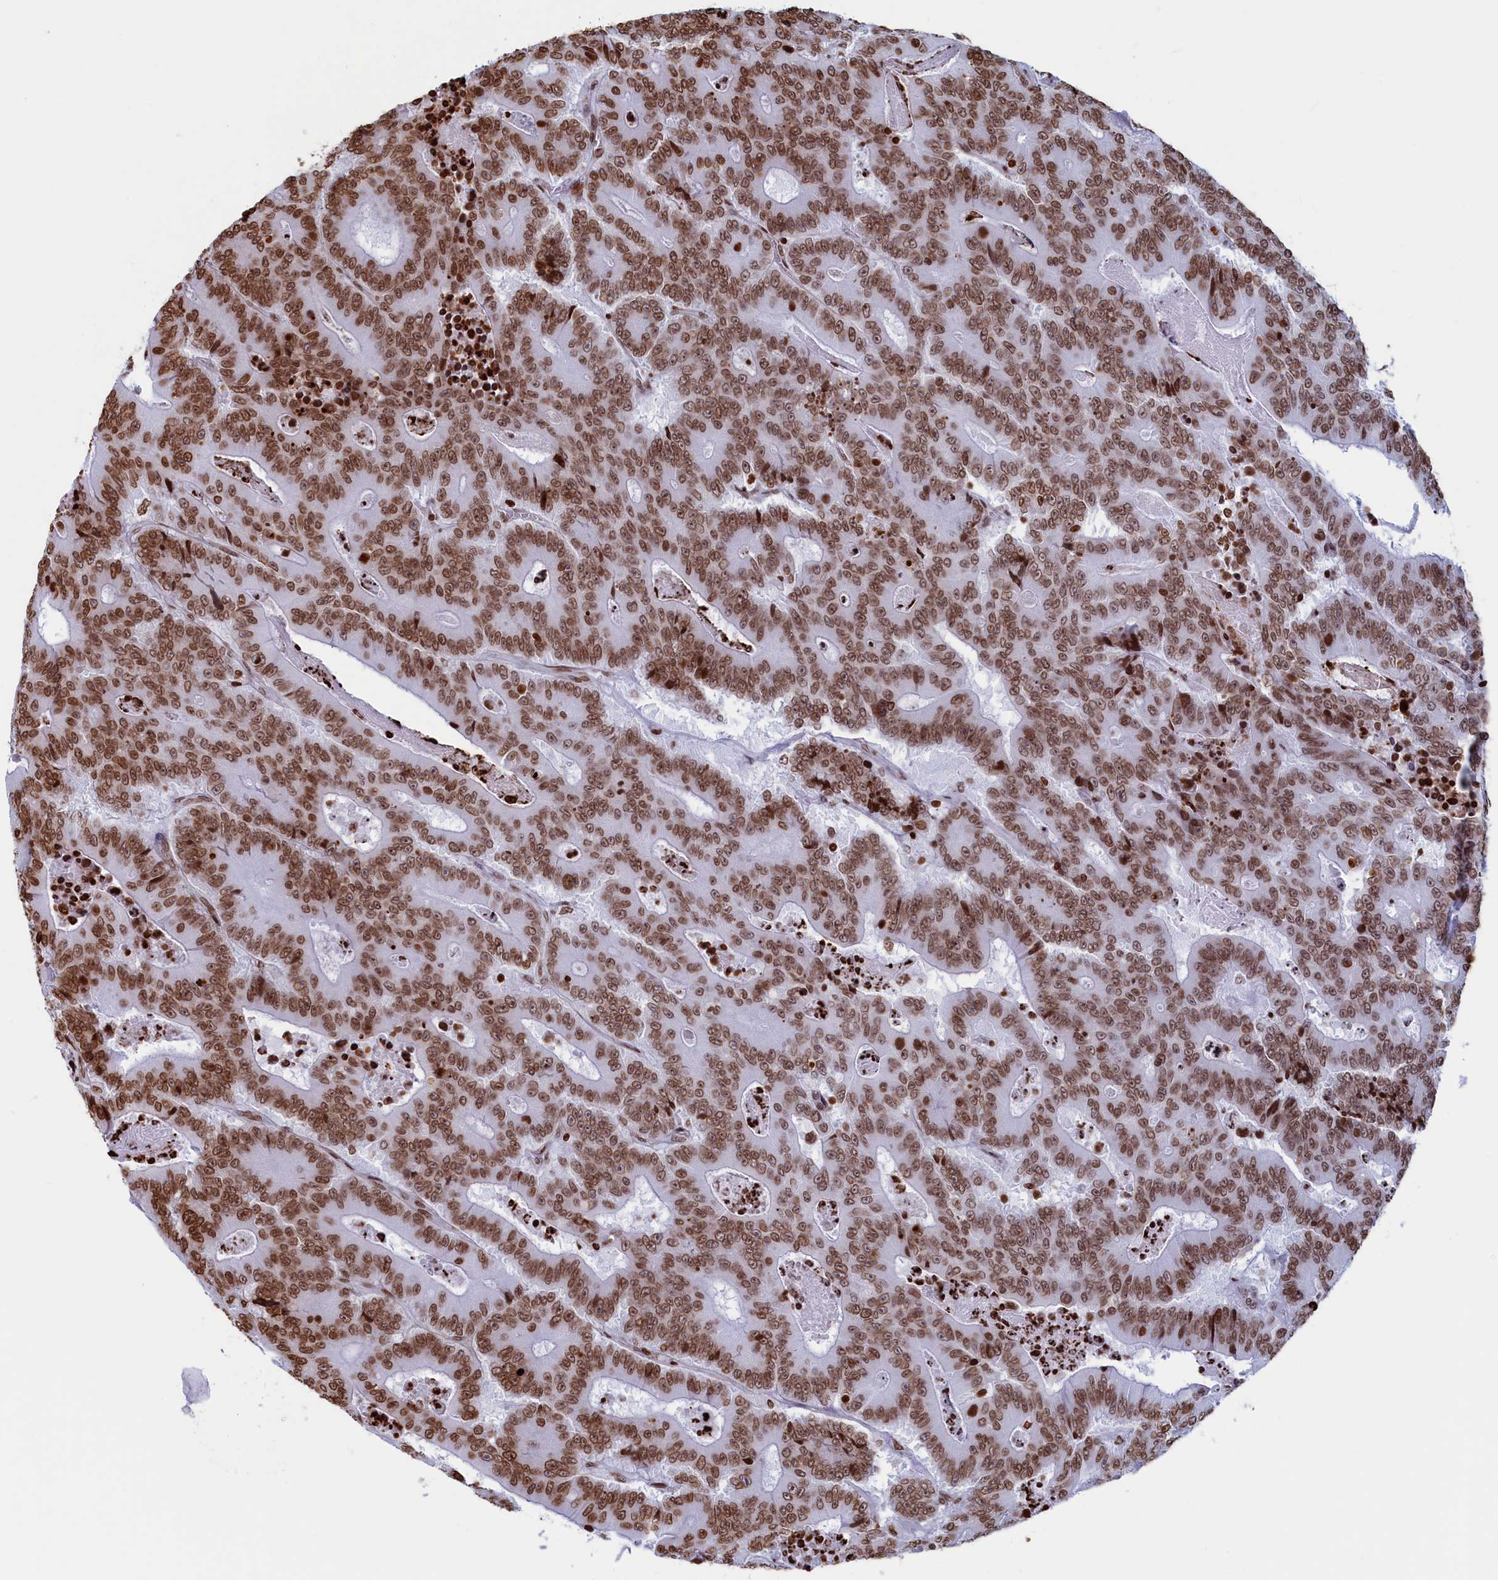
{"staining": {"intensity": "moderate", "quantity": ">75%", "location": "nuclear"}, "tissue": "colorectal cancer", "cell_type": "Tumor cells", "image_type": "cancer", "snomed": [{"axis": "morphology", "description": "Adenocarcinoma, NOS"}, {"axis": "topography", "description": "Colon"}], "caption": "IHC histopathology image of neoplastic tissue: human colorectal cancer (adenocarcinoma) stained using immunohistochemistry exhibits medium levels of moderate protein expression localized specifically in the nuclear of tumor cells, appearing as a nuclear brown color.", "gene": "APOBEC3A", "patient": {"sex": "male", "age": 83}}